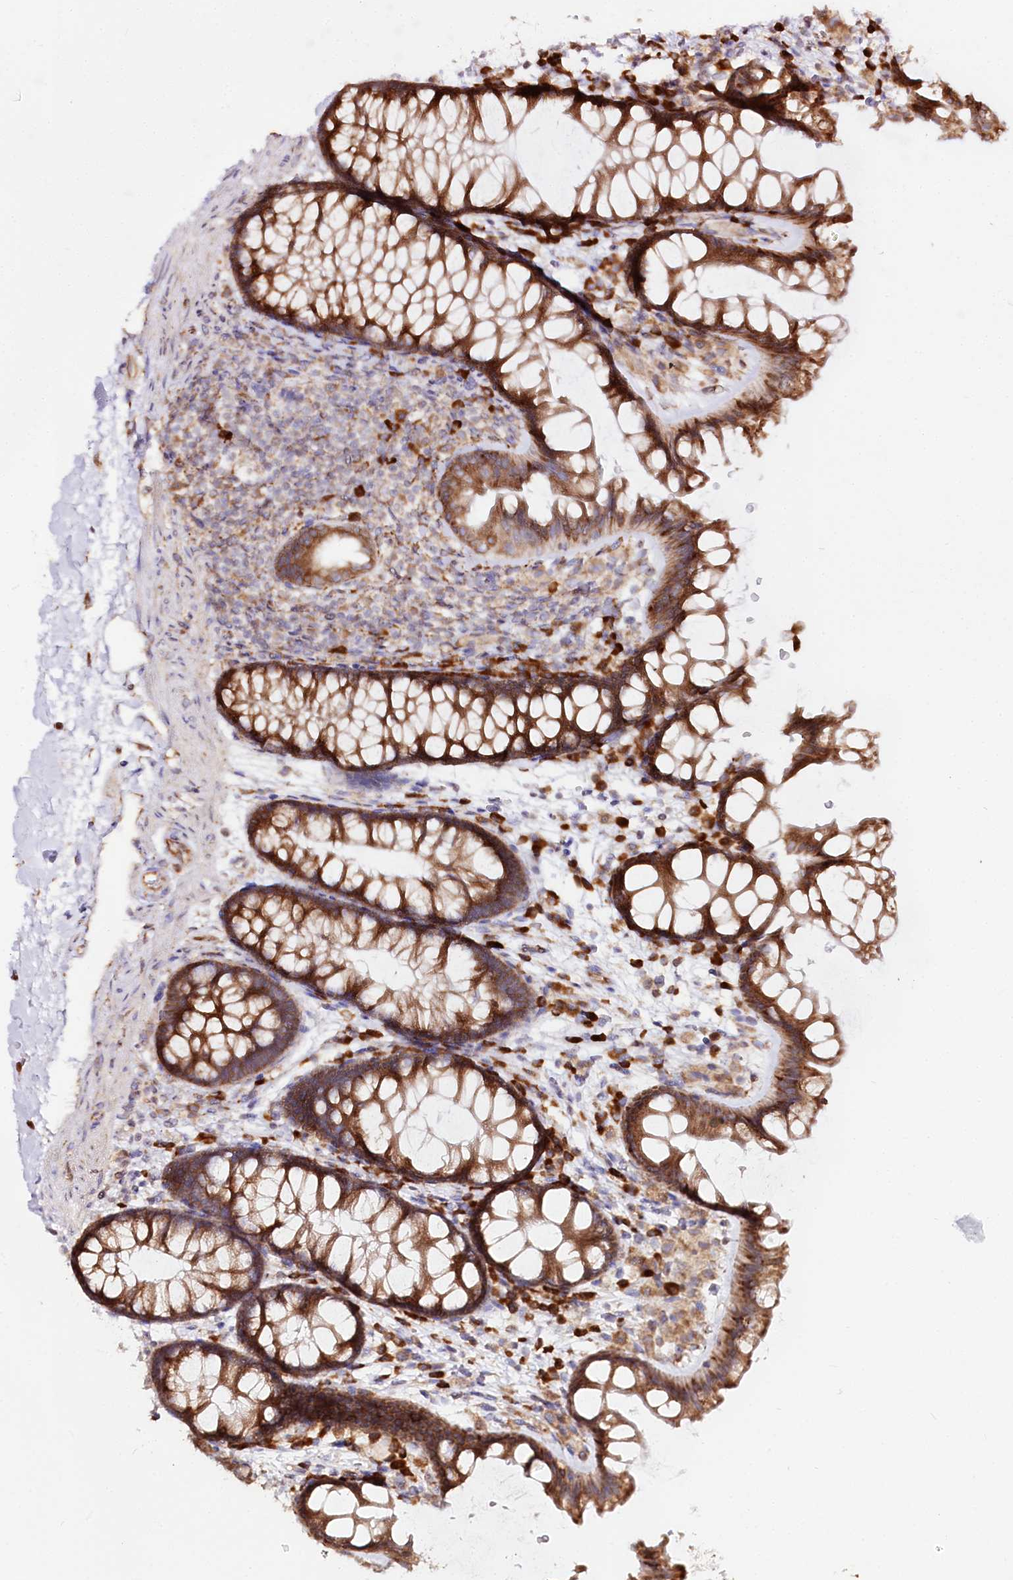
{"staining": {"intensity": "moderate", "quantity": ">75%", "location": "cytoplasmic/membranous"}, "tissue": "colon", "cell_type": "Endothelial cells", "image_type": "normal", "snomed": [{"axis": "morphology", "description": "Normal tissue, NOS"}, {"axis": "topography", "description": "Colon"}], "caption": "The micrograph reveals staining of benign colon, revealing moderate cytoplasmic/membranous protein positivity (brown color) within endothelial cells. (Stains: DAB (3,3'-diaminobenzidine) in brown, nuclei in blue, Microscopy: brightfield microscopy at high magnification).", "gene": "CNPY2", "patient": {"sex": "female", "age": 62}}